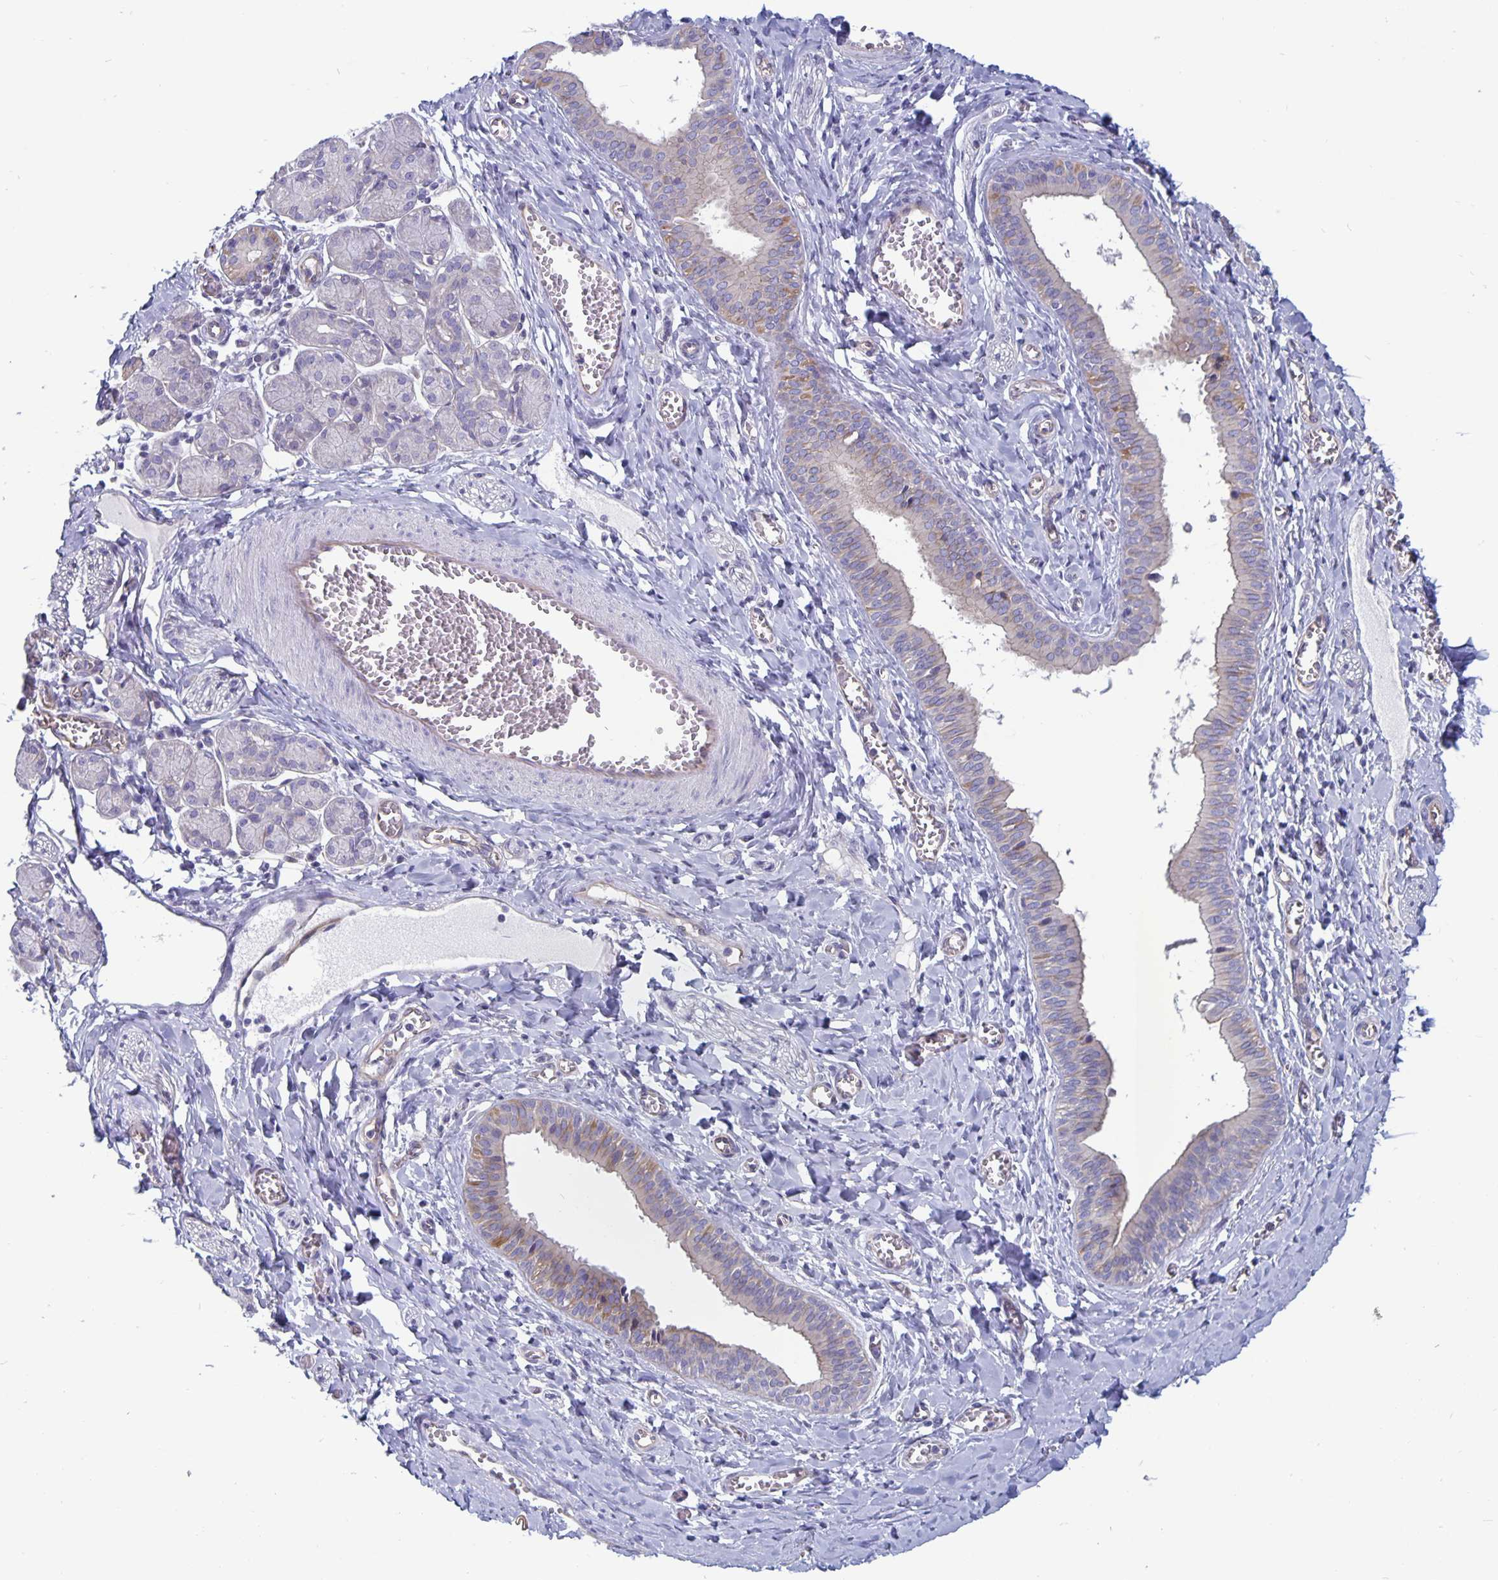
{"staining": {"intensity": "weak", "quantity": "<25%", "location": "cytoplasmic/membranous"}, "tissue": "salivary gland", "cell_type": "Glandular cells", "image_type": "normal", "snomed": [{"axis": "morphology", "description": "Normal tissue, NOS"}, {"axis": "morphology", "description": "Inflammation, NOS"}, {"axis": "topography", "description": "Lymph node"}, {"axis": "topography", "description": "Salivary gland"}], "caption": "Immunohistochemistry of benign salivary gland displays no positivity in glandular cells.", "gene": "PLCB3", "patient": {"sex": "male", "age": 3}}